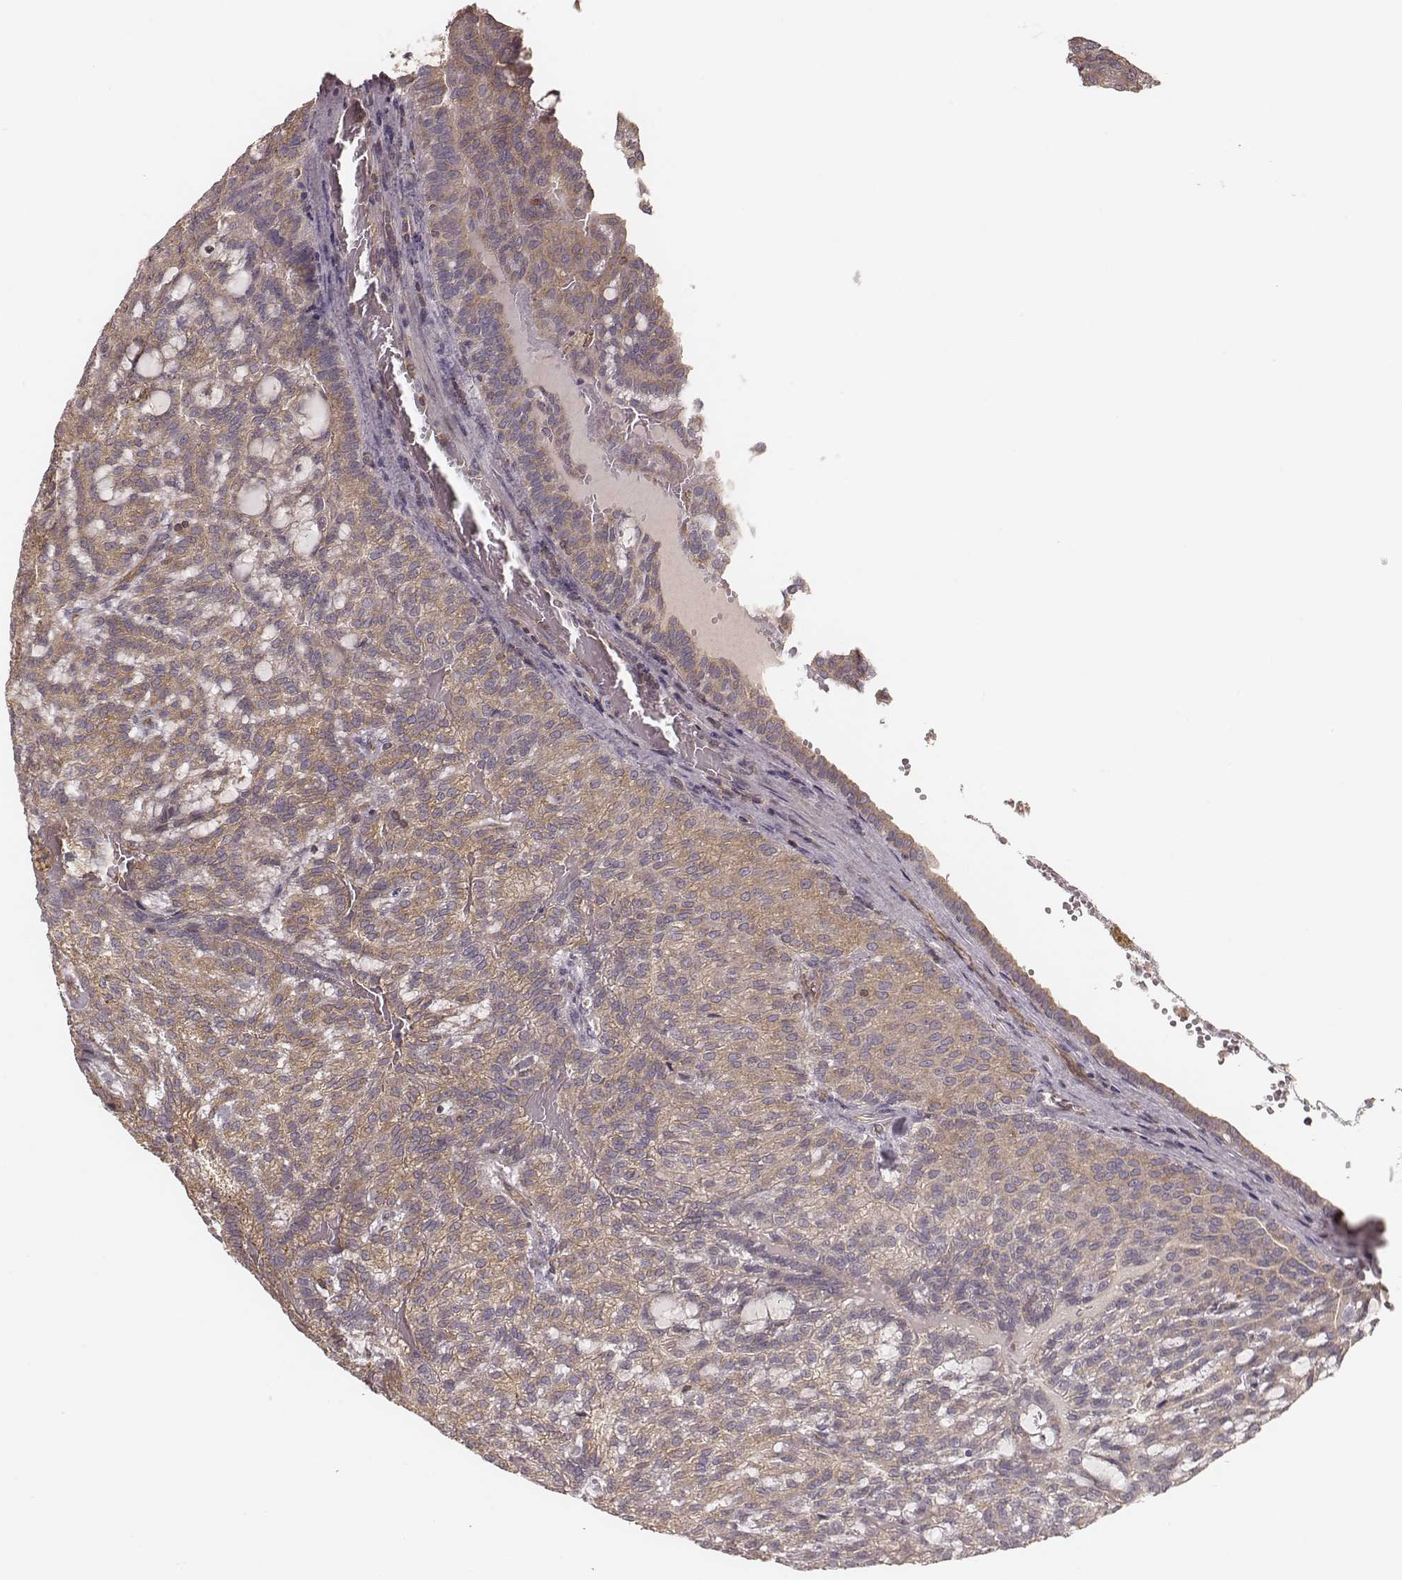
{"staining": {"intensity": "weak", "quantity": ">75%", "location": "cytoplasmic/membranous"}, "tissue": "renal cancer", "cell_type": "Tumor cells", "image_type": "cancer", "snomed": [{"axis": "morphology", "description": "Adenocarcinoma, NOS"}, {"axis": "topography", "description": "Kidney"}], "caption": "Renal cancer (adenocarcinoma) tissue exhibits weak cytoplasmic/membranous staining in approximately >75% of tumor cells, visualized by immunohistochemistry. (brown staining indicates protein expression, while blue staining denotes nuclei).", "gene": "CARS1", "patient": {"sex": "male", "age": 63}}